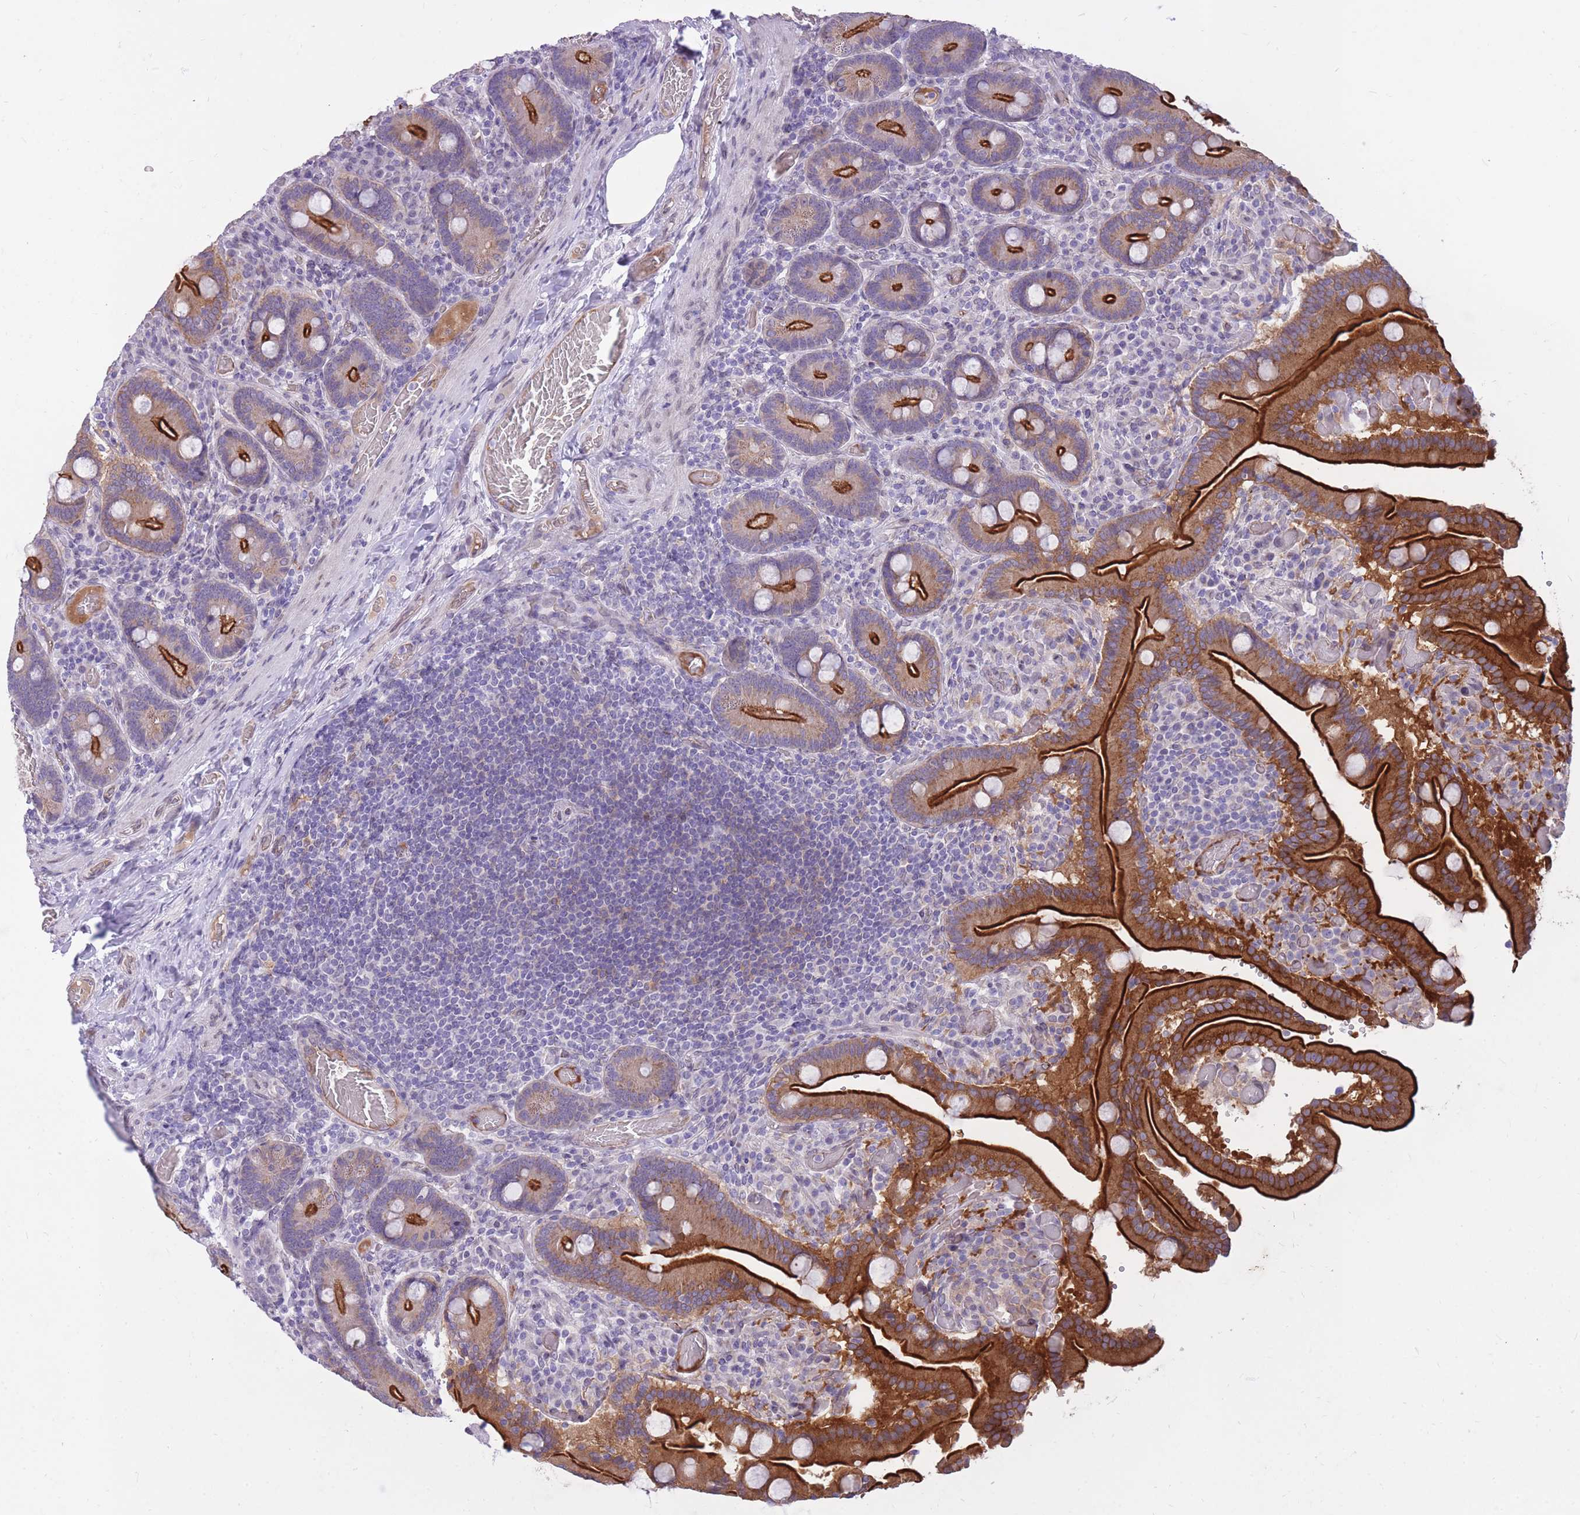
{"staining": {"intensity": "strong", "quantity": ">75%", "location": "cytoplasmic/membranous"}, "tissue": "duodenum", "cell_type": "Glandular cells", "image_type": "normal", "snomed": [{"axis": "morphology", "description": "Normal tissue, NOS"}, {"axis": "topography", "description": "Duodenum"}], "caption": "Immunohistochemistry histopathology image of benign duodenum: duodenum stained using immunohistochemistry (IHC) exhibits high levels of strong protein expression localized specifically in the cytoplasmic/membranous of glandular cells, appearing as a cytoplasmic/membranous brown color.", "gene": "HOOK2", "patient": {"sex": "female", "age": 62}}